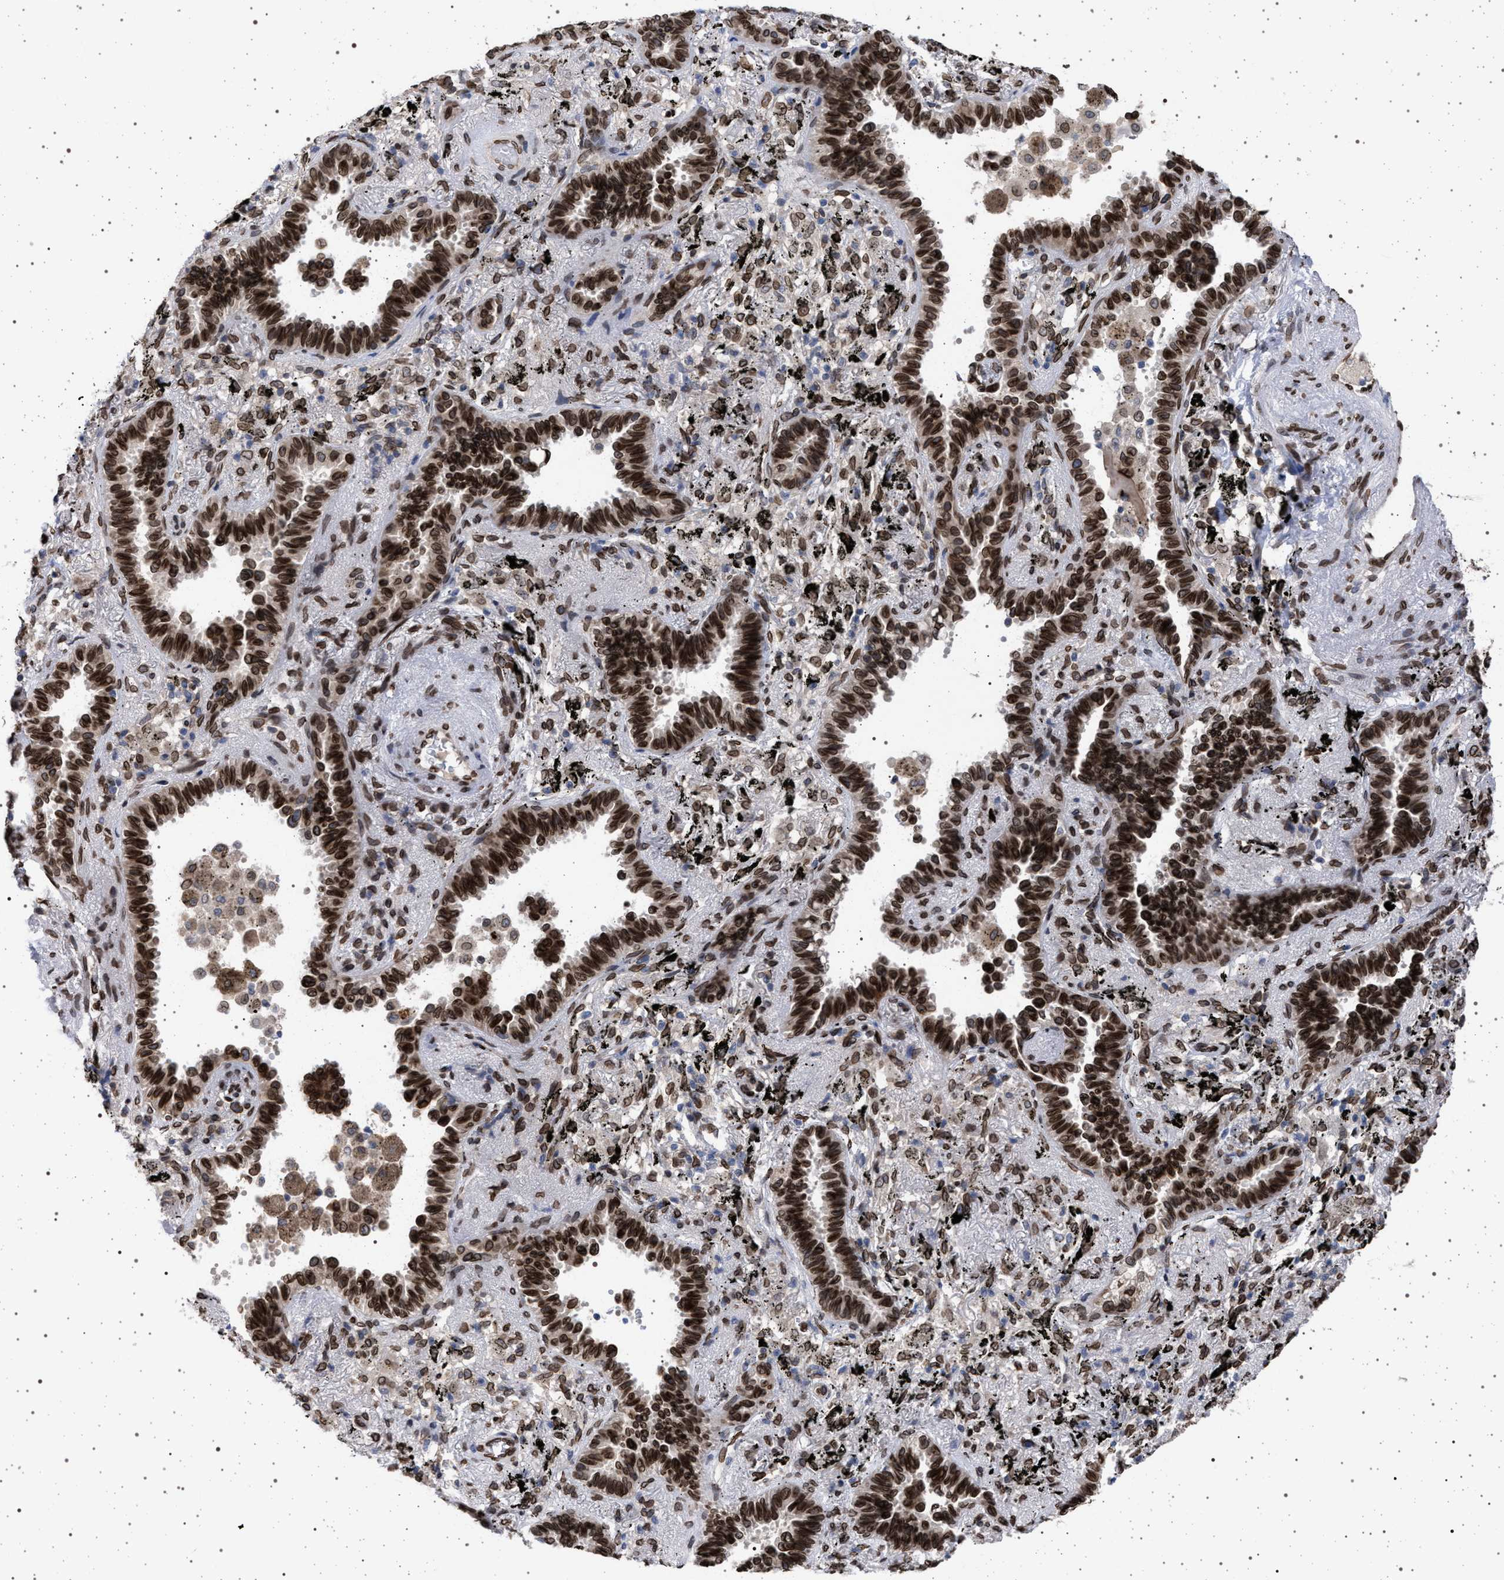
{"staining": {"intensity": "strong", "quantity": ">75%", "location": "cytoplasmic/membranous,nuclear"}, "tissue": "lung cancer", "cell_type": "Tumor cells", "image_type": "cancer", "snomed": [{"axis": "morphology", "description": "Adenocarcinoma, NOS"}, {"axis": "topography", "description": "Lung"}], "caption": "Brown immunohistochemical staining in adenocarcinoma (lung) shows strong cytoplasmic/membranous and nuclear positivity in approximately >75% of tumor cells. The staining was performed using DAB to visualize the protein expression in brown, while the nuclei were stained in blue with hematoxylin (Magnification: 20x).", "gene": "ING2", "patient": {"sex": "male", "age": 59}}